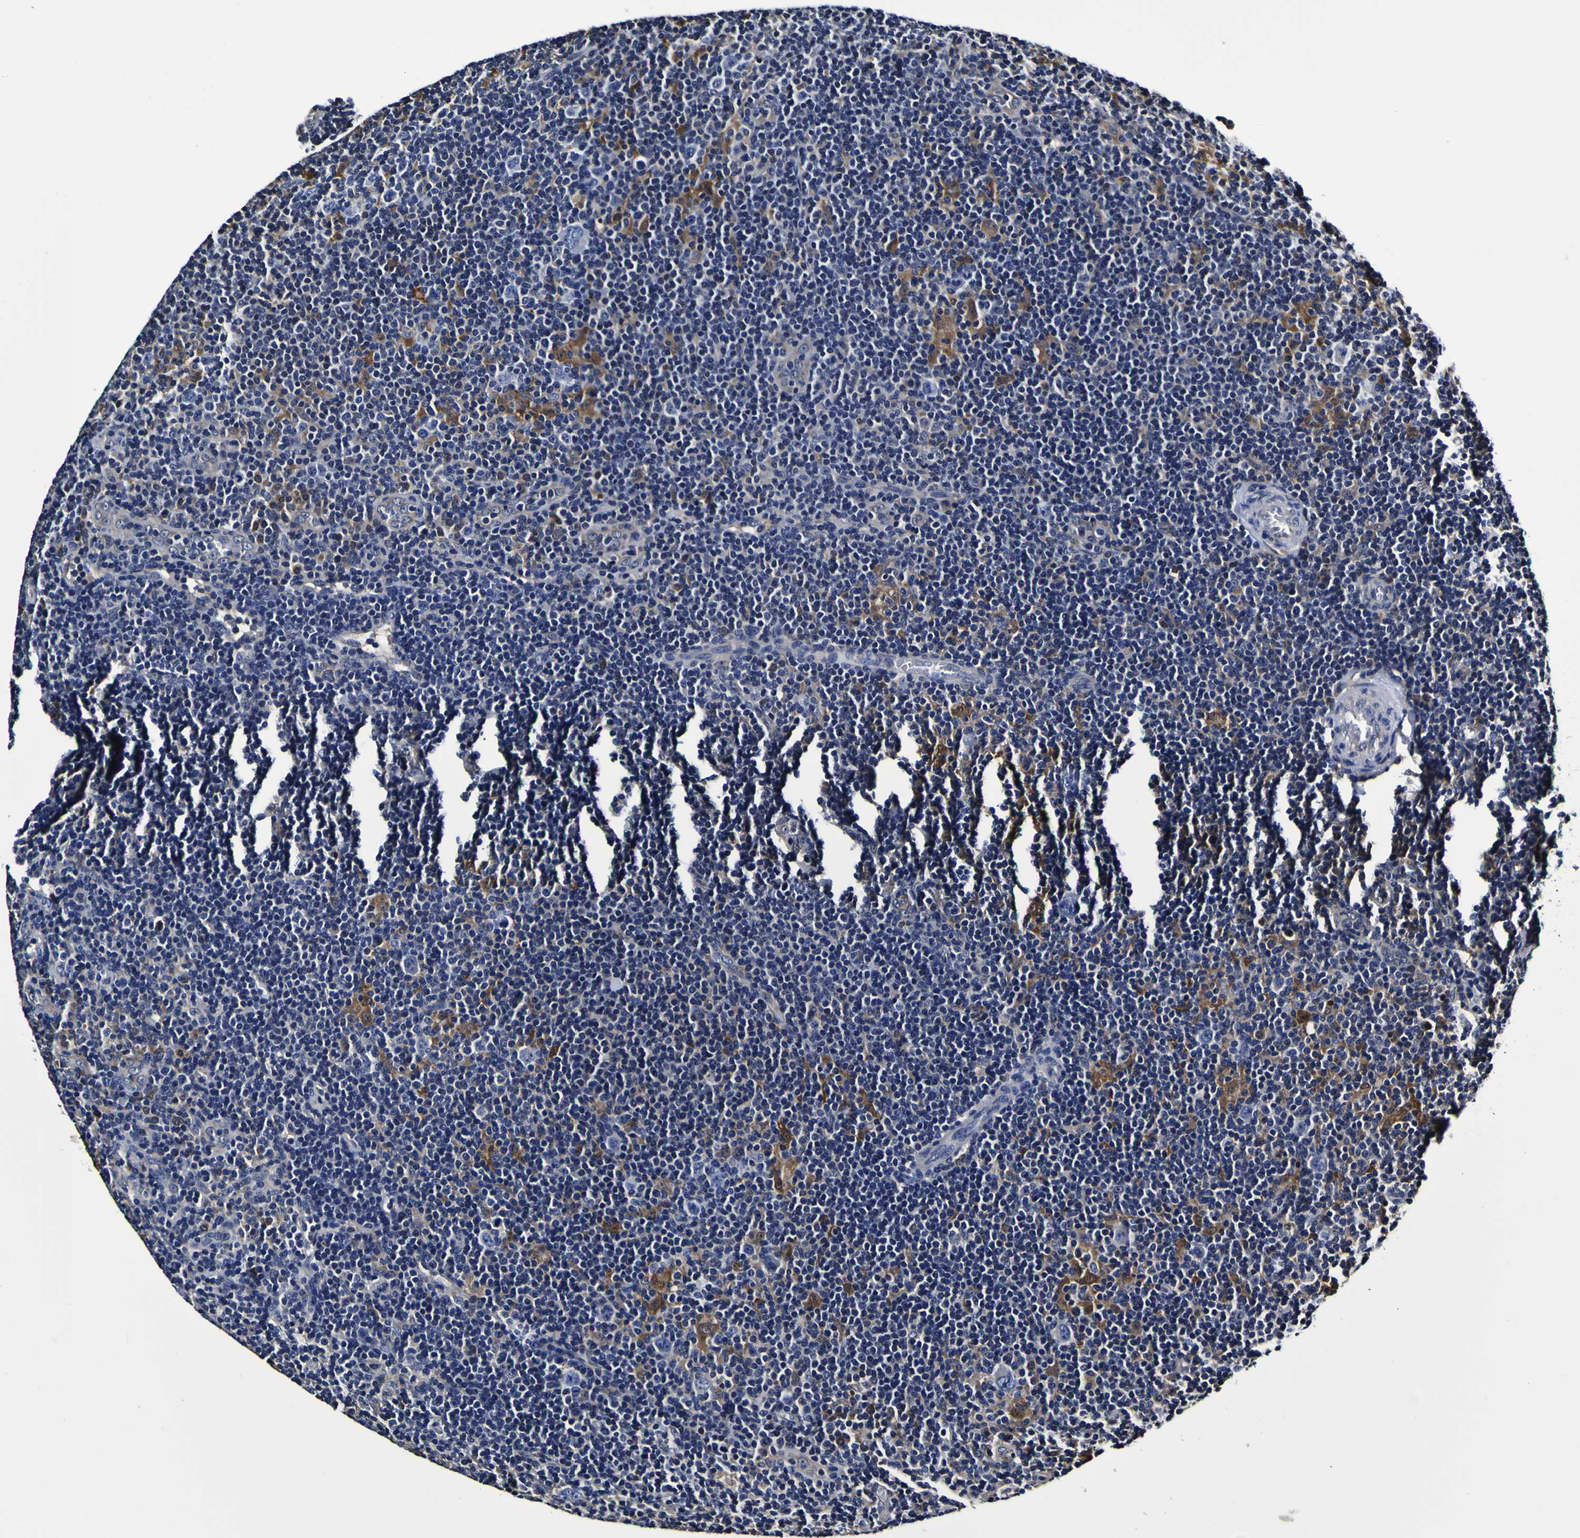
{"staining": {"intensity": "negative", "quantity": "none", "location": "none"}, "tissue": "lymphoma", "cell_type": "Tumor cells", "image_type": "cancer", "snomed": [{"axis": "morphology", "description": "Hodgkin's disease, NOS"}, {"axis": "topography", "description": "Lymph node"}], "caption": "Tumor cells show no significant protein positivity in lymphoma. (Stains: DAB immunohistochemistry (IHC) with hematoxylin counter stain, Microscopy: brightfield microscopy at high magnification).", "gene": "GPX1", "patient": {"sex": "female", "age": 57}}